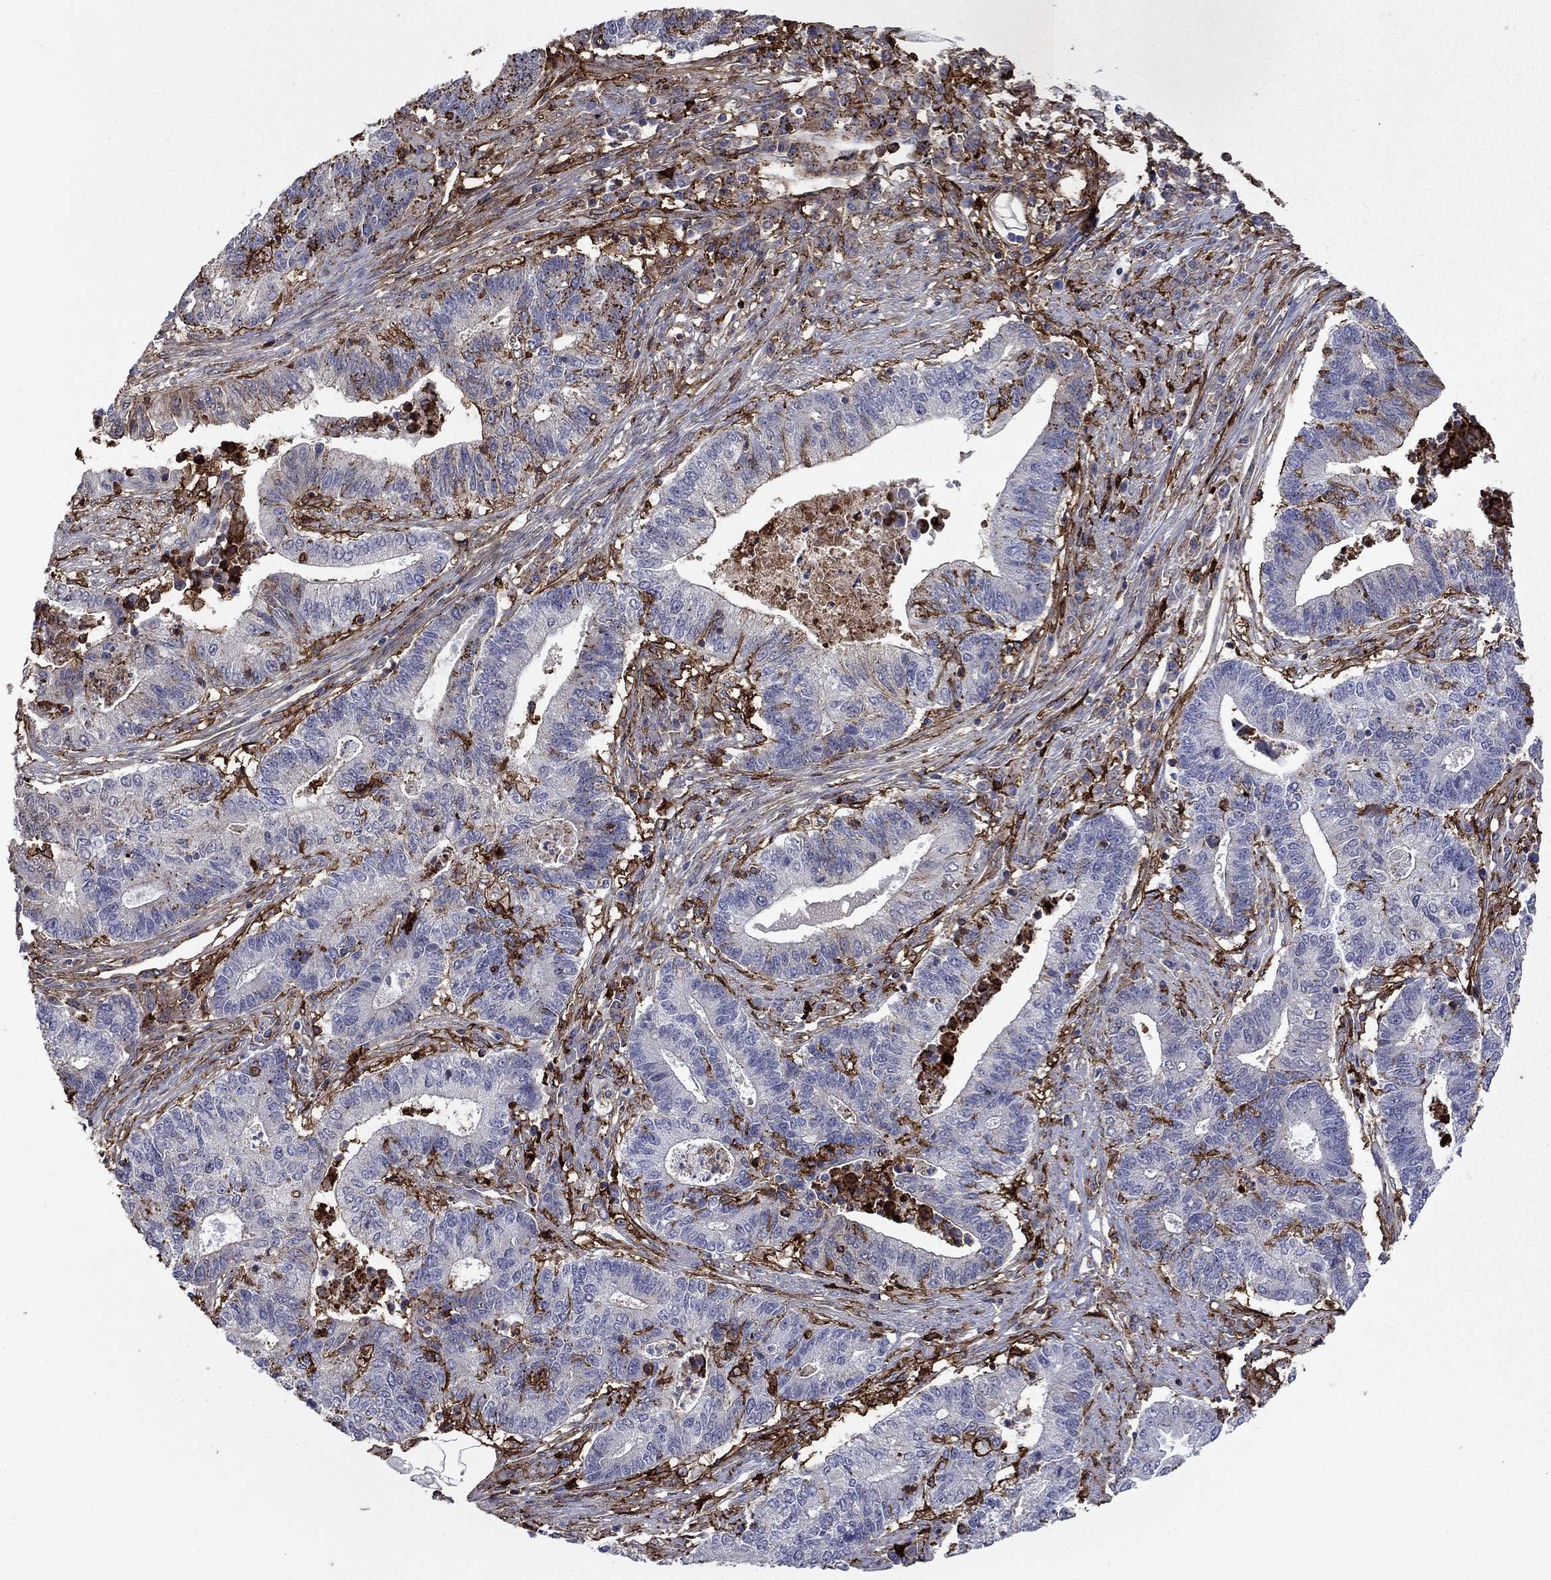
{"staining": {"intensity": "negative", "quantity": "none", "location": "none"}, "tissue": "endometrial cancer", "cell_type": "Tumor cells", "image_type": "cancer", "snomed": [{"axis": "morphology", "description": "Adenocarcinoma, NOS"}, {"axis": "topography", "description": "Uterus"}, {"axis": "topography", "description": "Endometrium"}], "caption": "IHC of endometrial adenocarcinoma demonstrates no positivity in tumor cells. (Immunohistochemistry, brightfield microscopy, high magnification).", "gene": "PLAU", "patient": {"sex": "female", "age": 54}}